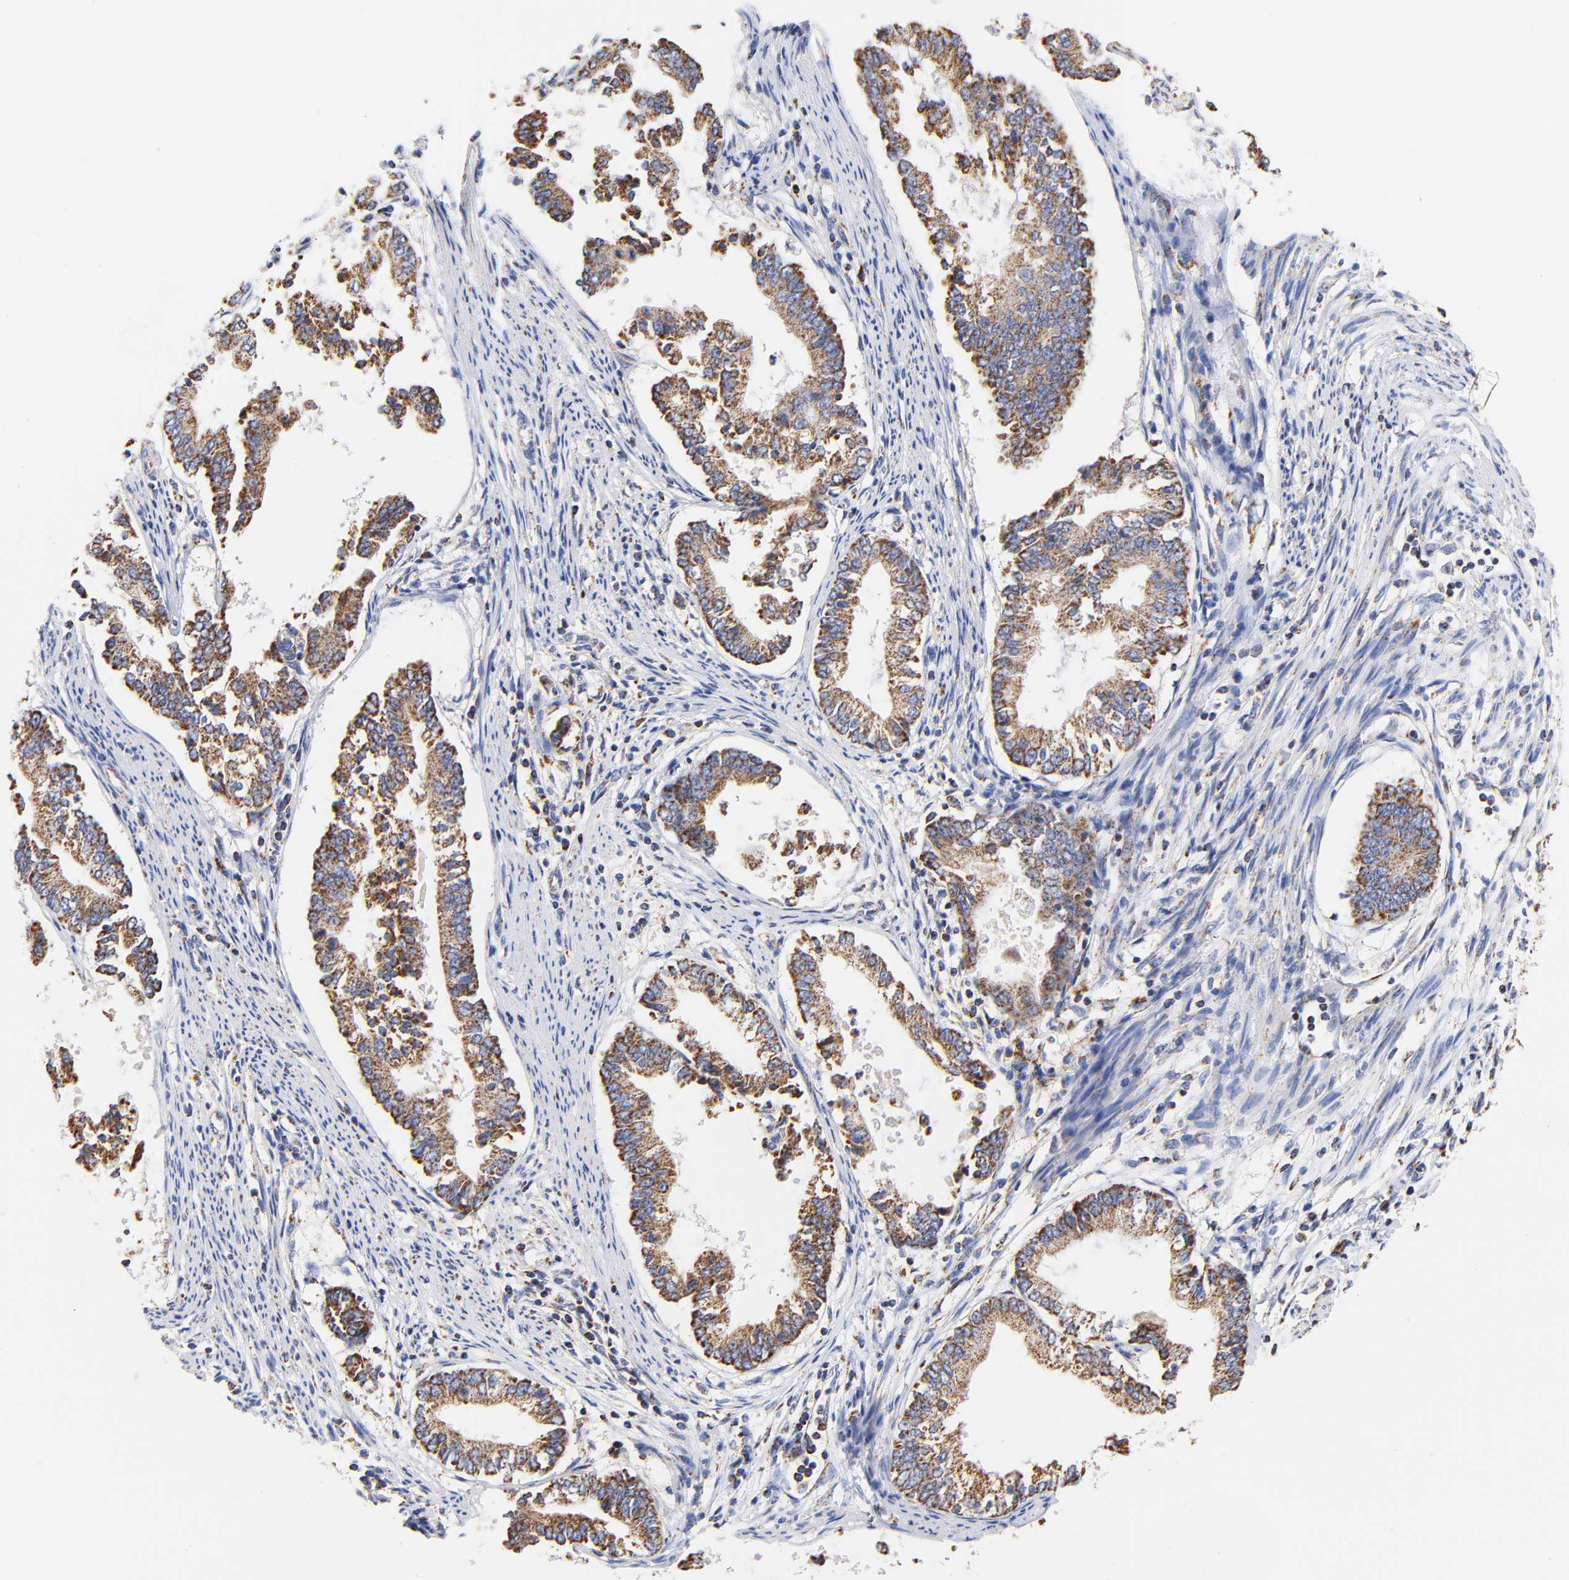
{"staining": {"intensity": "moderate", "quantity": ">75%", "location": "cytoplasmic/membranous"}, "tissue": "endometrial cancer", "cell_type": "Tumor cells", "image_type": "cancer", "snomed": [{"axis": "morphology", "description": "Adenocarcinoma, NOS"}, {"axis": "topography", "description": "Endometrium"}], "caption": "A medium amount of moderate cytoplasmic/membranous staining is seen in approximately >75% of tumor cells in endometrial cancer tissue.", "gene": "ATP5F1D", "patient": {"sex": "female", "age": 63}}